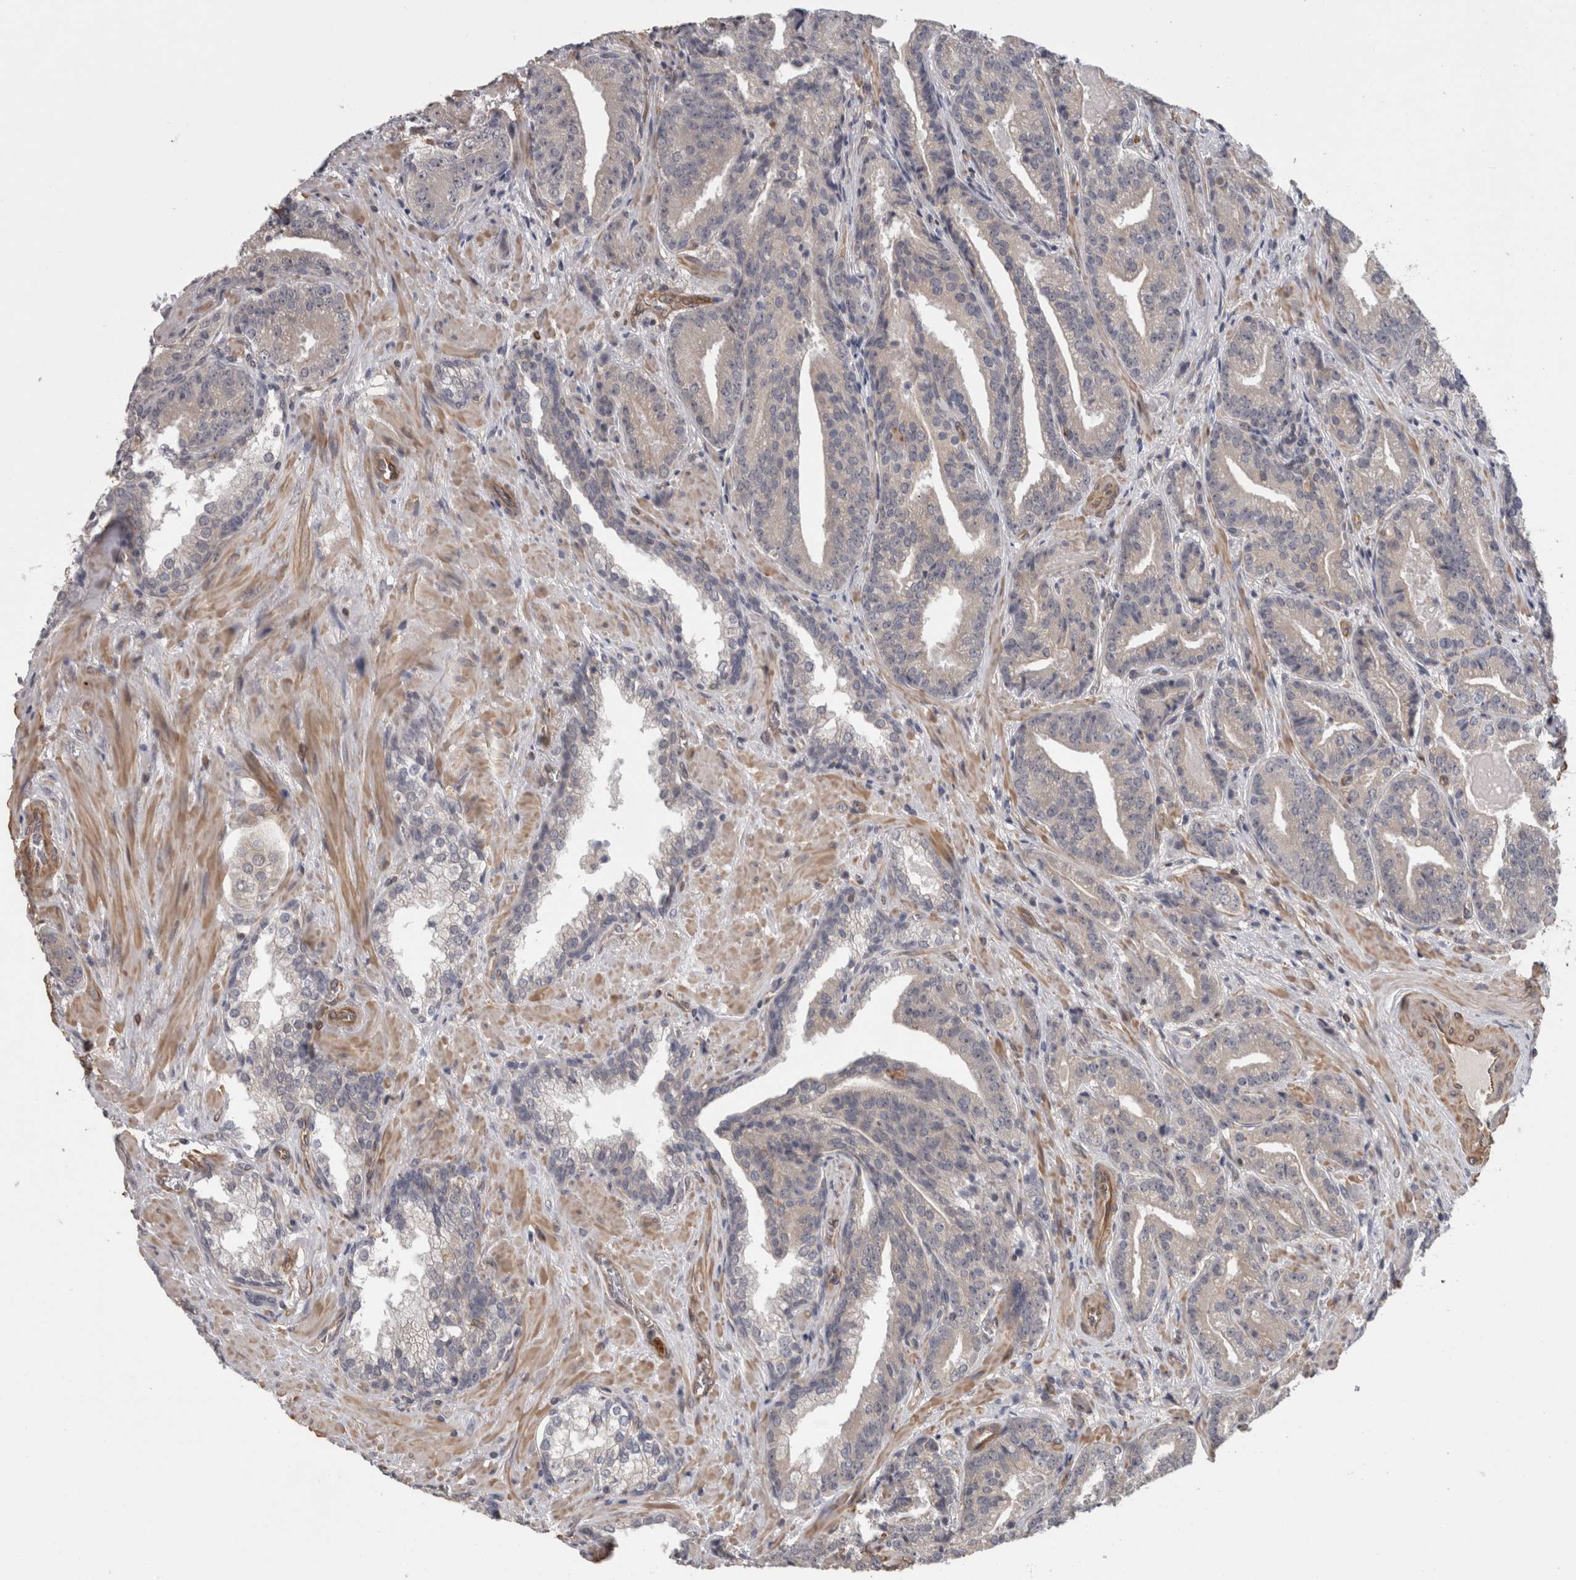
{"staining": {"intensity": "negative", "quantity": "none", "location": "none"}, "tissue": "prostate cancer", "cell_type": "Tumor cells", "image_type": "cancer", "snomed": [{"axis": "morphology", "description": "Adenocarcinoma, Low grade"}, {"axis": "topography", "description": "Prostate"}], "caption": "Adenocarcinoma (low-grade) (prostate) stained for a protein using IHC reveals no expression tumor cells.", "gene": "RMDN1", "patient": {"sex": "male", "age": 67}}